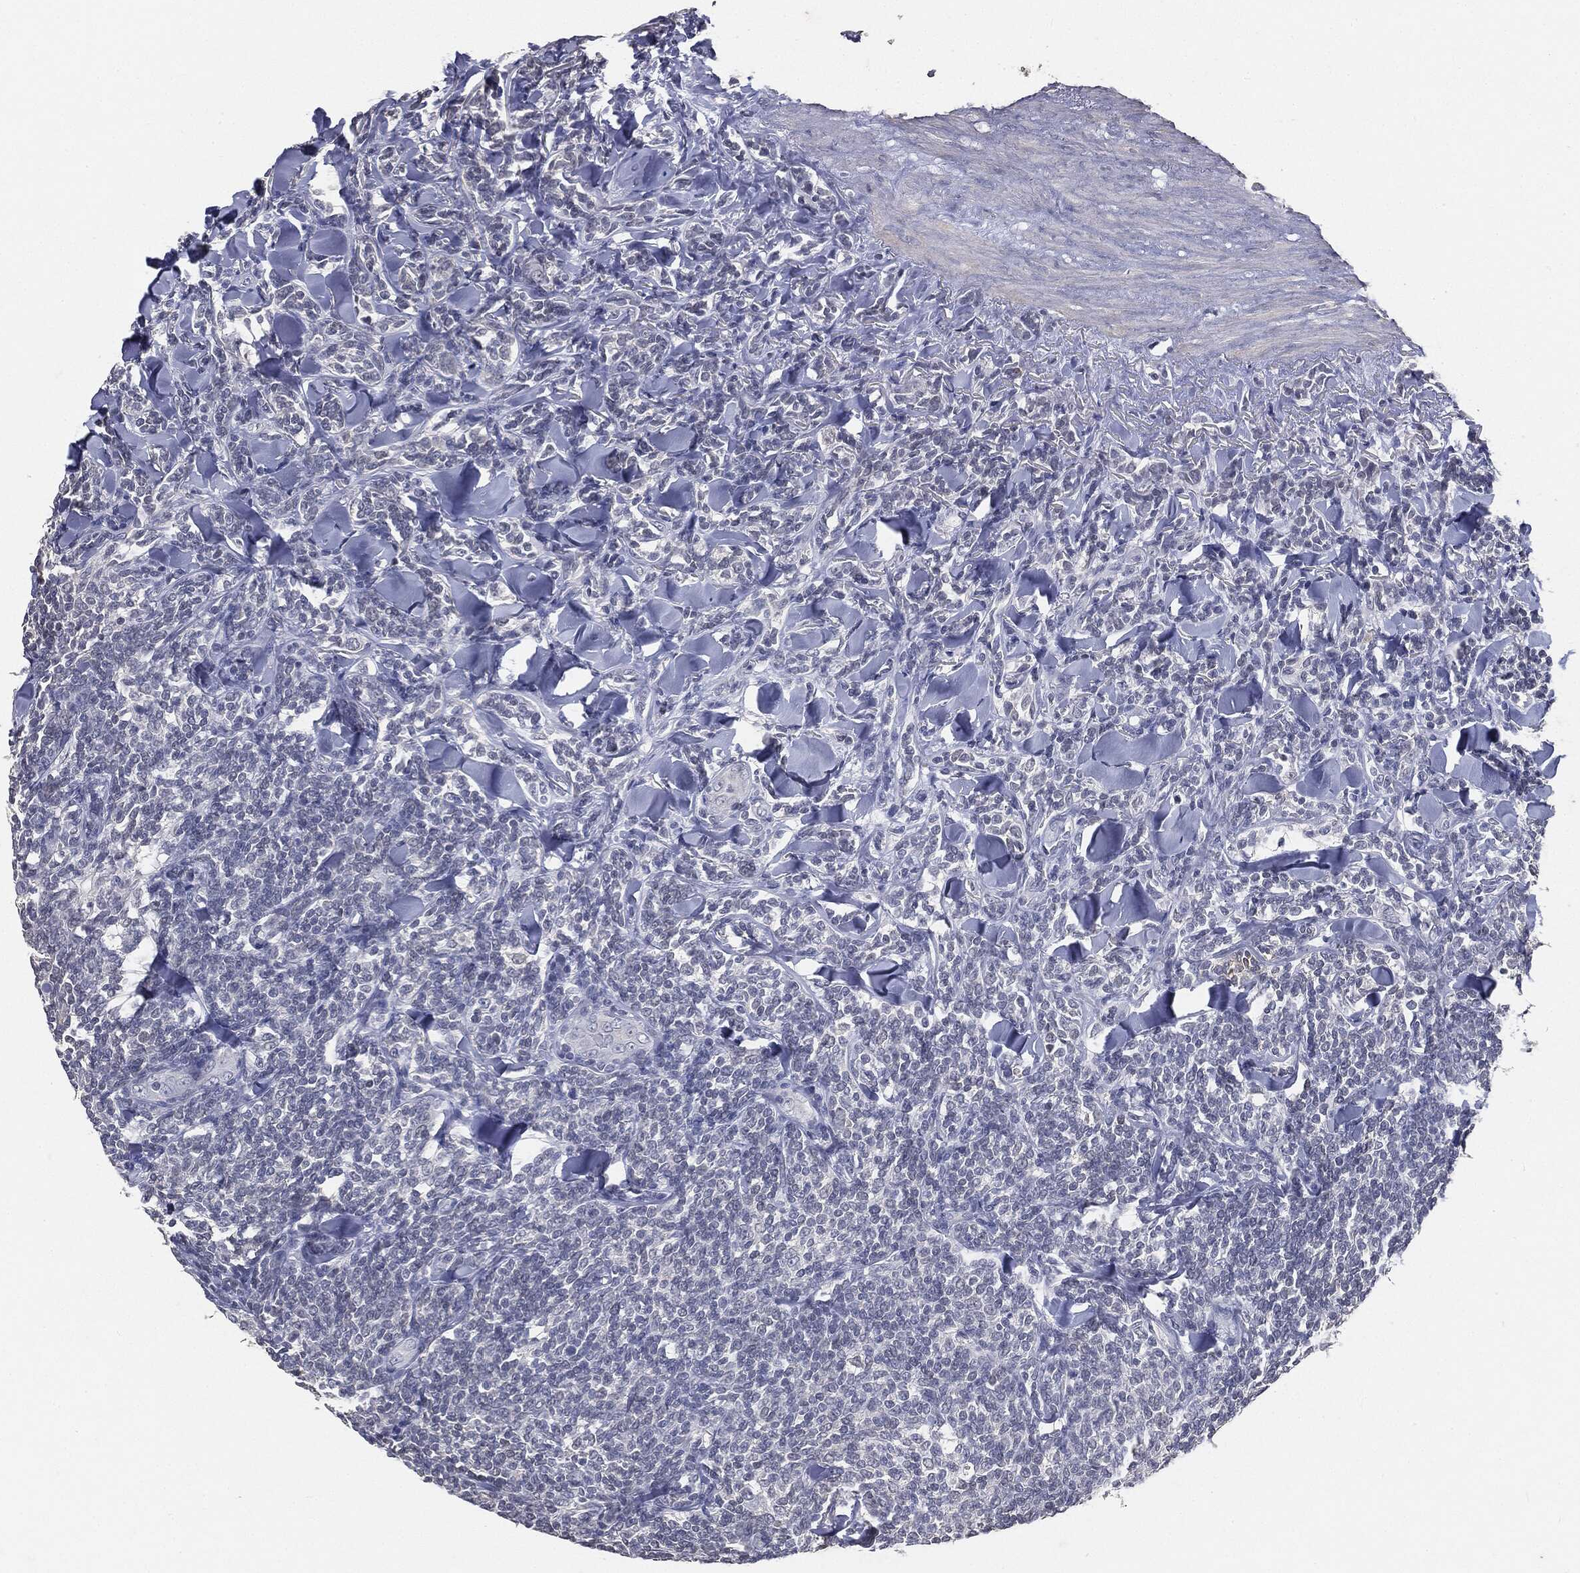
{"staining": {"intensity": "negative", "quantity": "none", "location": "none"}, "tissue": "lymphoma", "cell_type": "Tumor cells", "image_type": "cancer", "snomed": [{"axis": "morphology", "description": "Malignant lymphoma, non-Hodgkin's type, Low grade"}, {"axis": "topography", "description": "Lymph node"}], "caption": "A histopathology image of low-grade malignant lymphoma, non-Hodgkin's type stained for a protein demonstrates no brown staining in tumor cells.", "gene": "SLC2A2", "patient": {"sex": "female", "age": 56}}